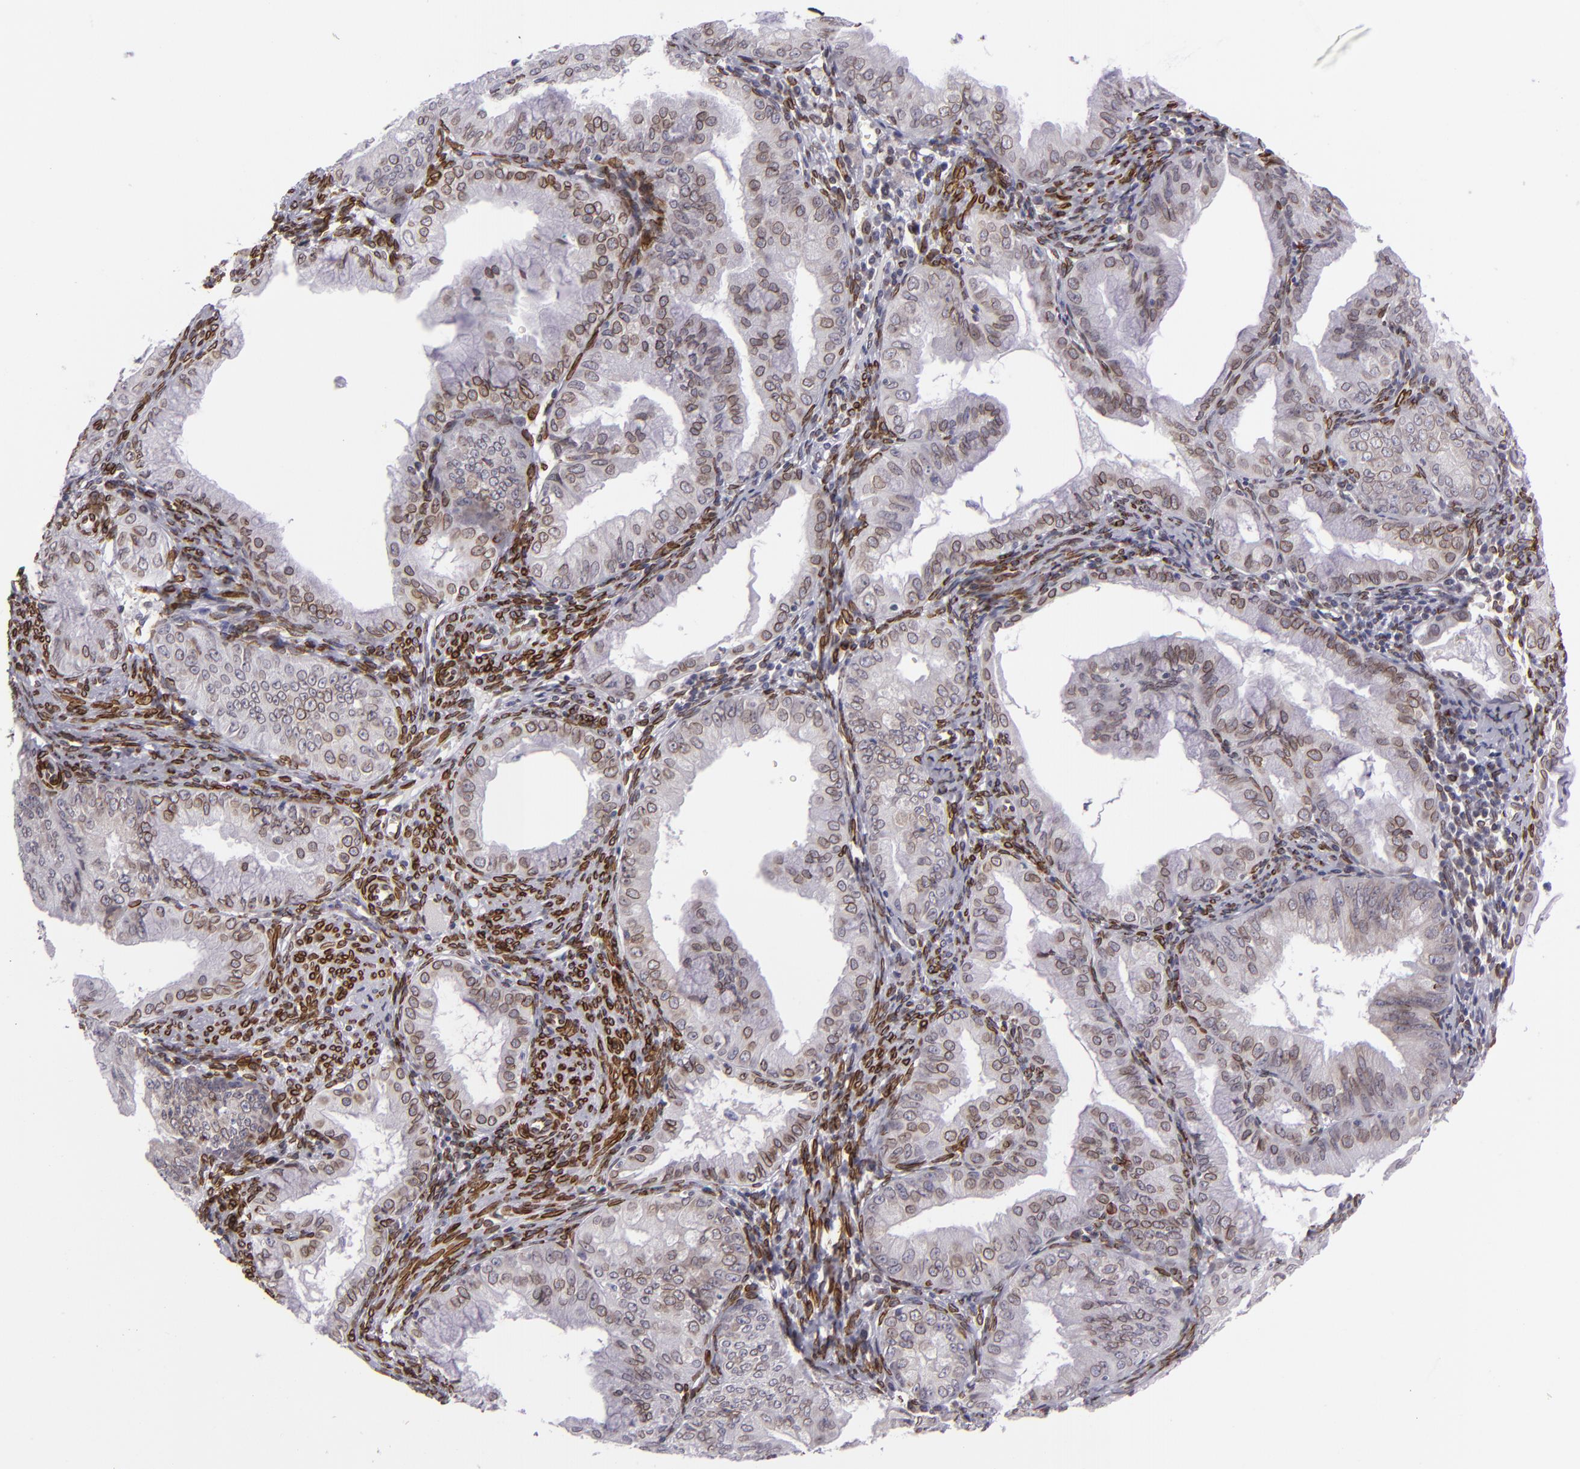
{"staining": {"intensity": "weak", "quantity": "25%-75%", "location": "nuclear"}, "tissue": "endometrial cancer", "cell_type": "Tumor cells", "image_type": "cancer", "snomed": [{"axis": "morphology", "description": "Adenocarcinoma, NOS"}, {"axis": "topography", "description": "Endometrium"}], "caption": "Protein expression analysis of adenocarcinoma (endometrial) displays weak nuclear expression in about 25%-75% of tumor cells.", "gene": "EMD", "patient": {"sex": "female", "age": 76}}